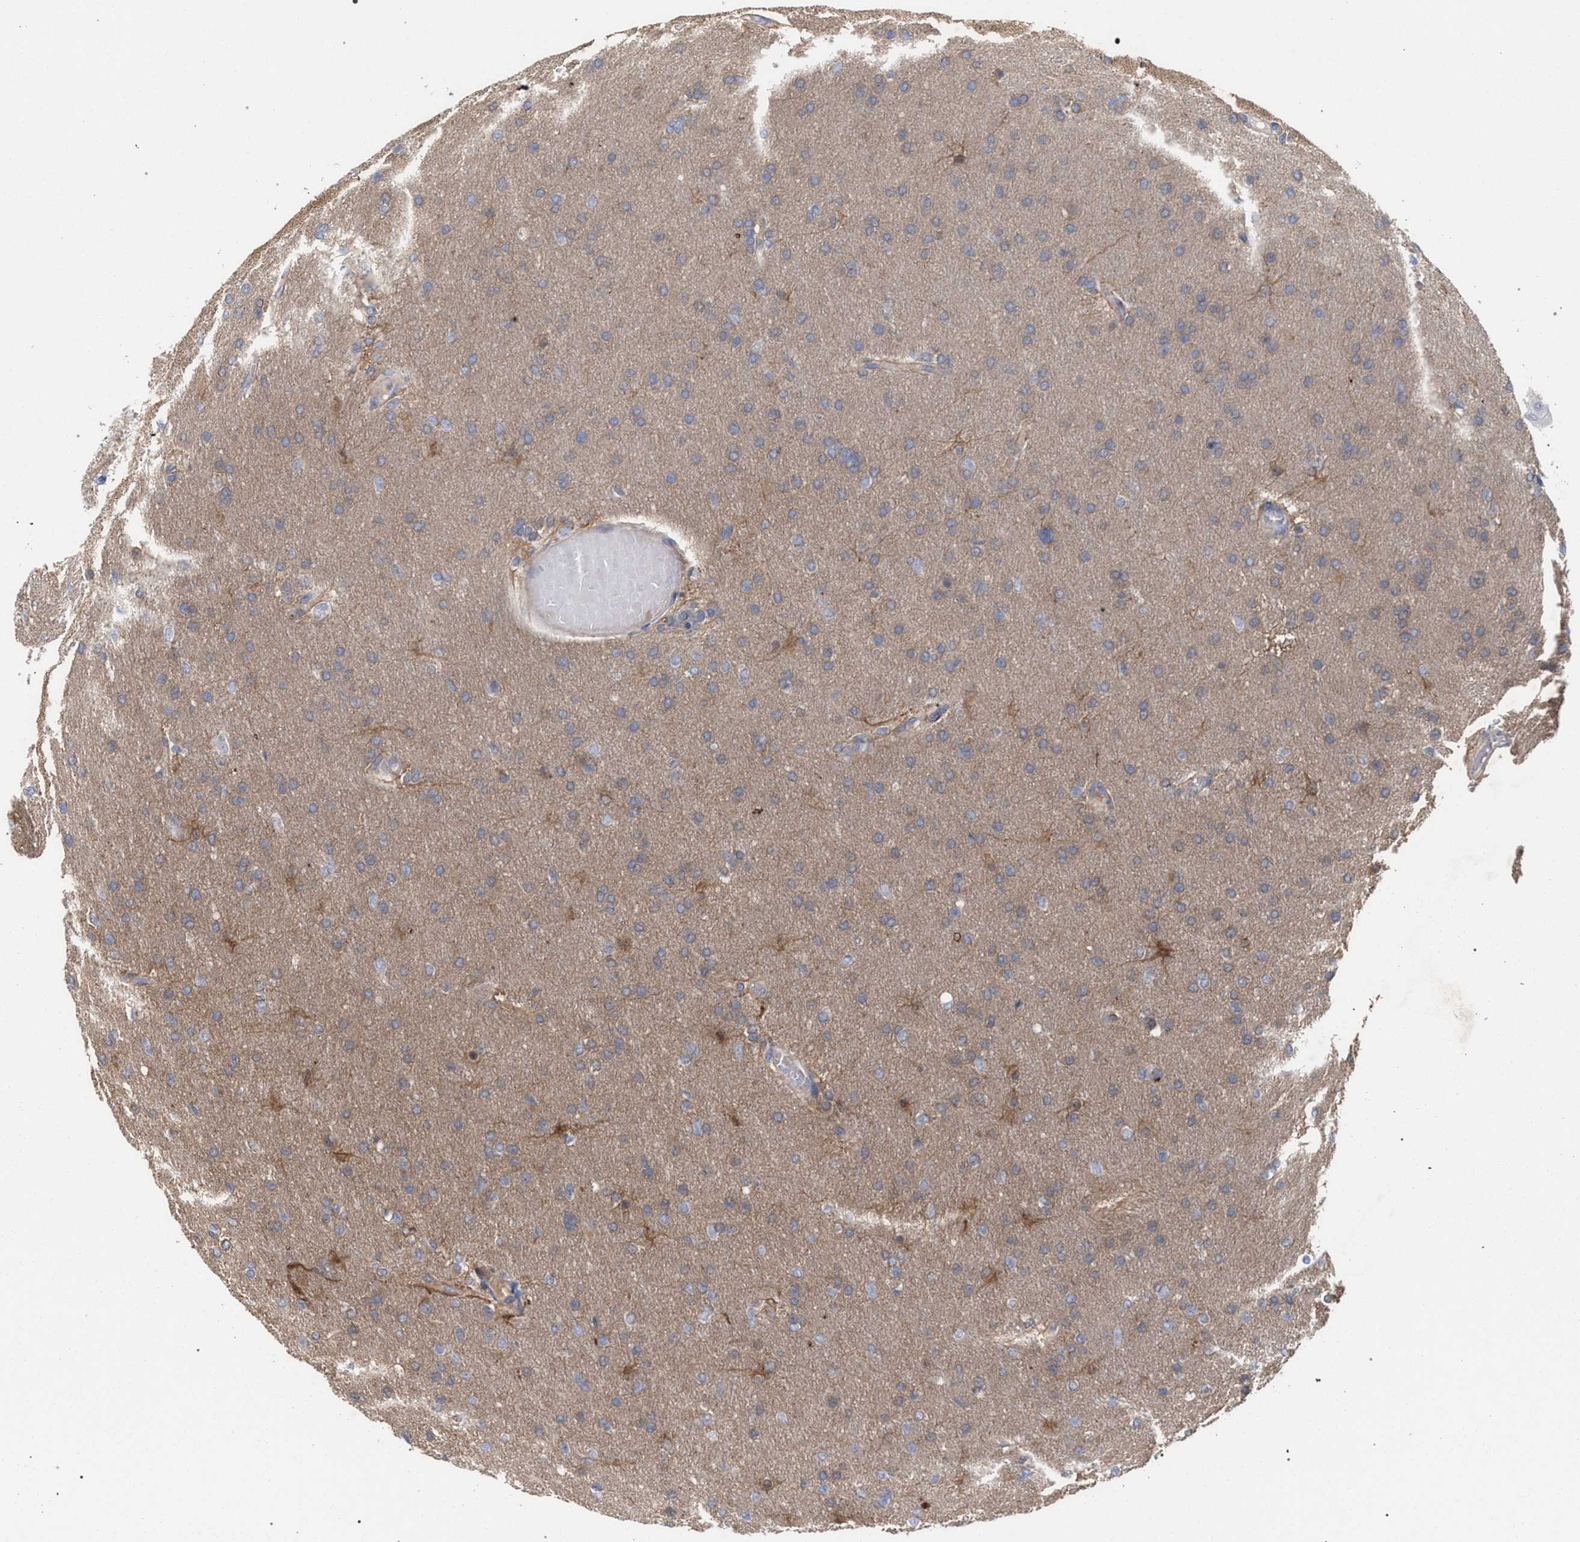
{"staining": {"intensity": "moderate", "quantity": "<25%", "location": "cytoplasmic/membranous"}, "tissue": "glioma", "cell_type": "Tumor cells", "image_type": "cancer", "snomed": [{"axis": "morphology", "description": "Glioma, malignant, High grade"}, {"axis": "topography", "description": "Cerebral cortex"}], "caption": "A brown stain labels moderate cytoplasmic/membranous staining of a protein in human glioma tumor cells.", "gene": "FHOD3", "patient": {"sex": "female", "age": 36}}